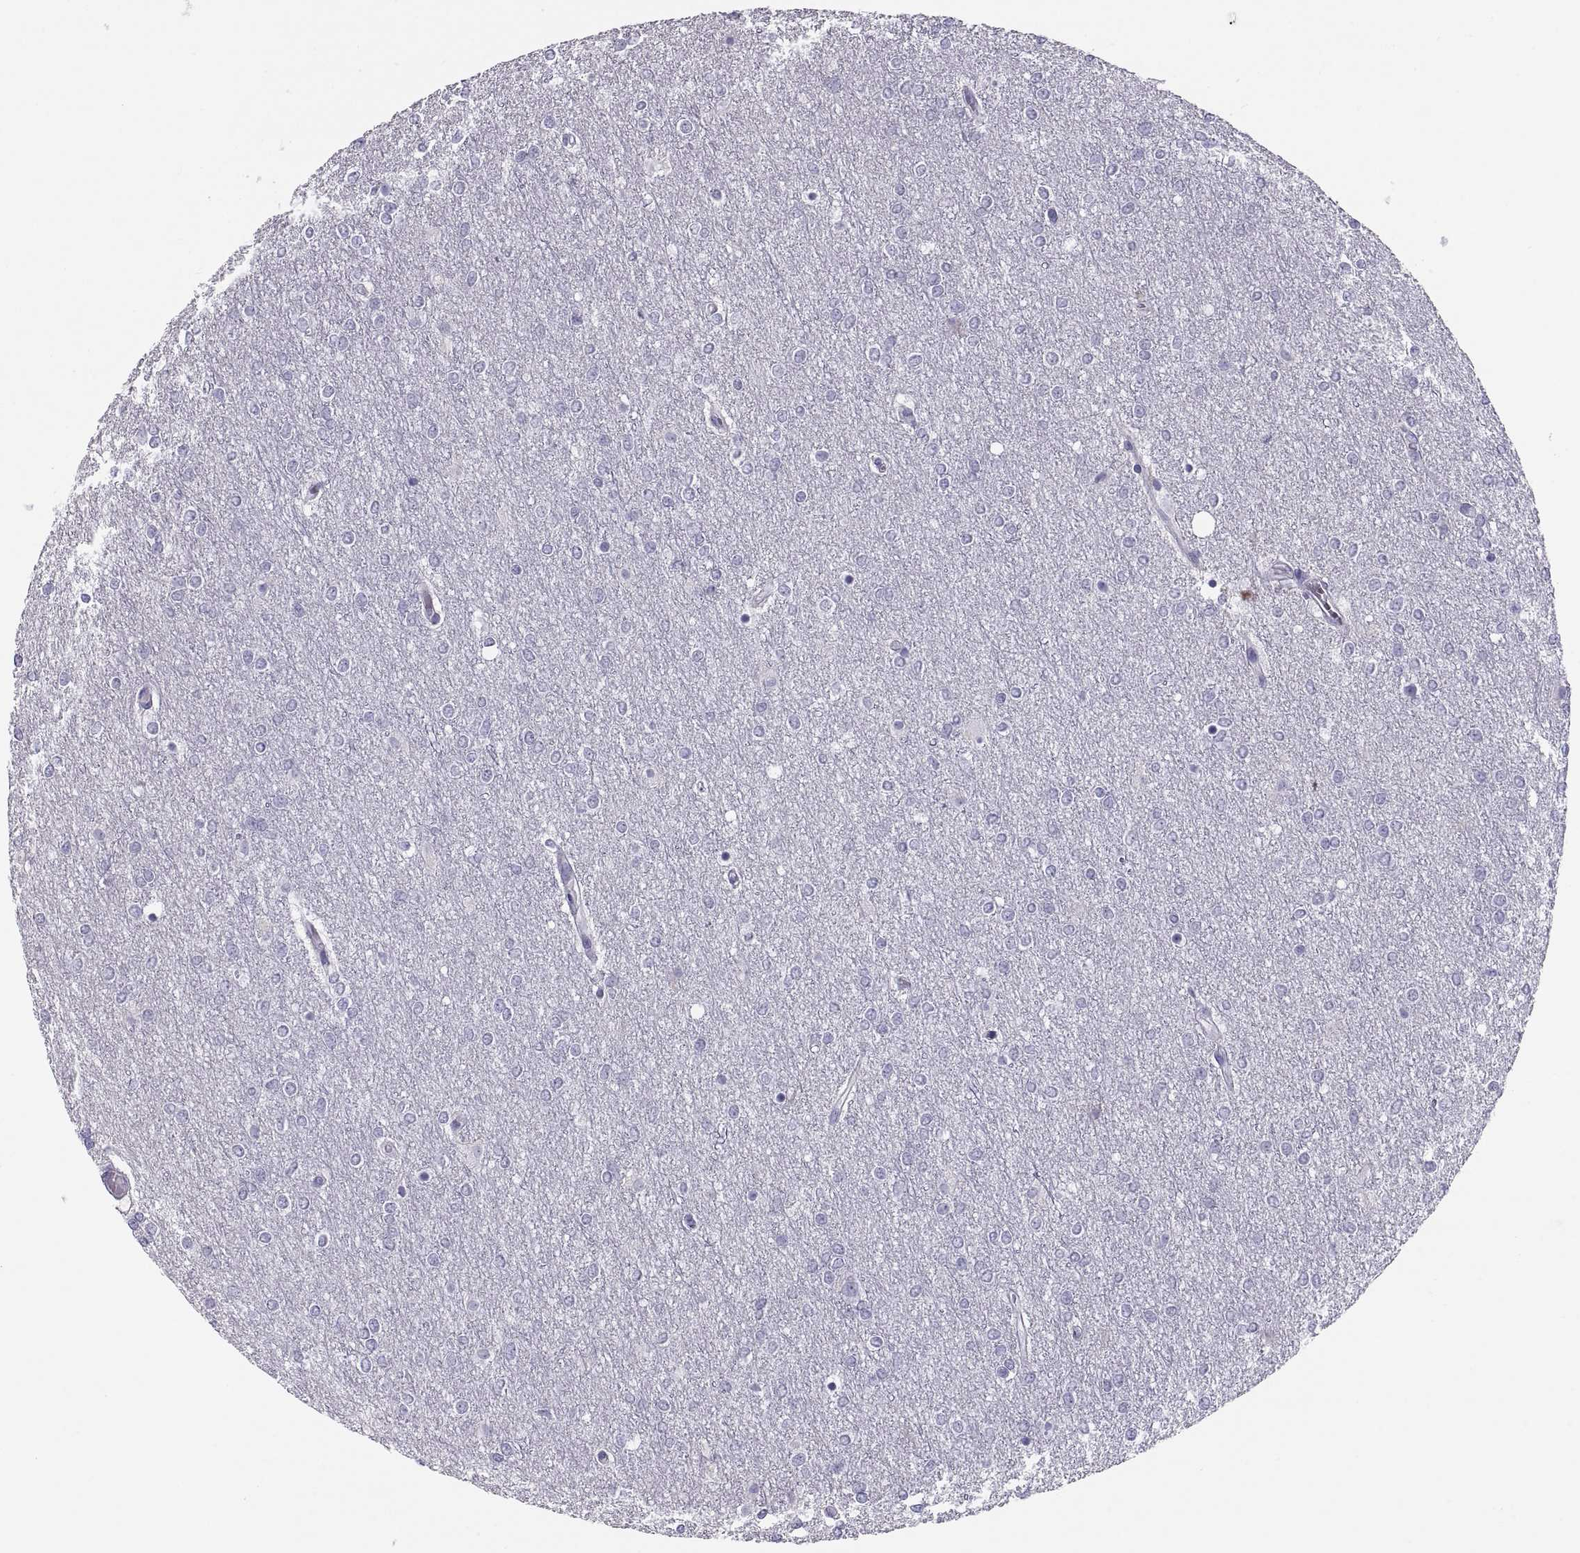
{"staining": {"intensity": "negative", "quantity": "none", "location": "none"}, "tissue": "glioma", "cell_type": "Tumor cells", "image_type": "cancer", "snomed": [{"axis": "morphology", "description": "Glioma, malignant, High grade"}, {"axis": "topography", "description": "Brain"}], "caption": "The image exhibits no staining of tumor cells in glioma. (Brightfield microscopy of DAB (3,3'-diaminobenzidine) immunohistochemistry (IHC) at high magnification).", "gene": "PAX2", "patient": {"sex": "female", "age": 61}}